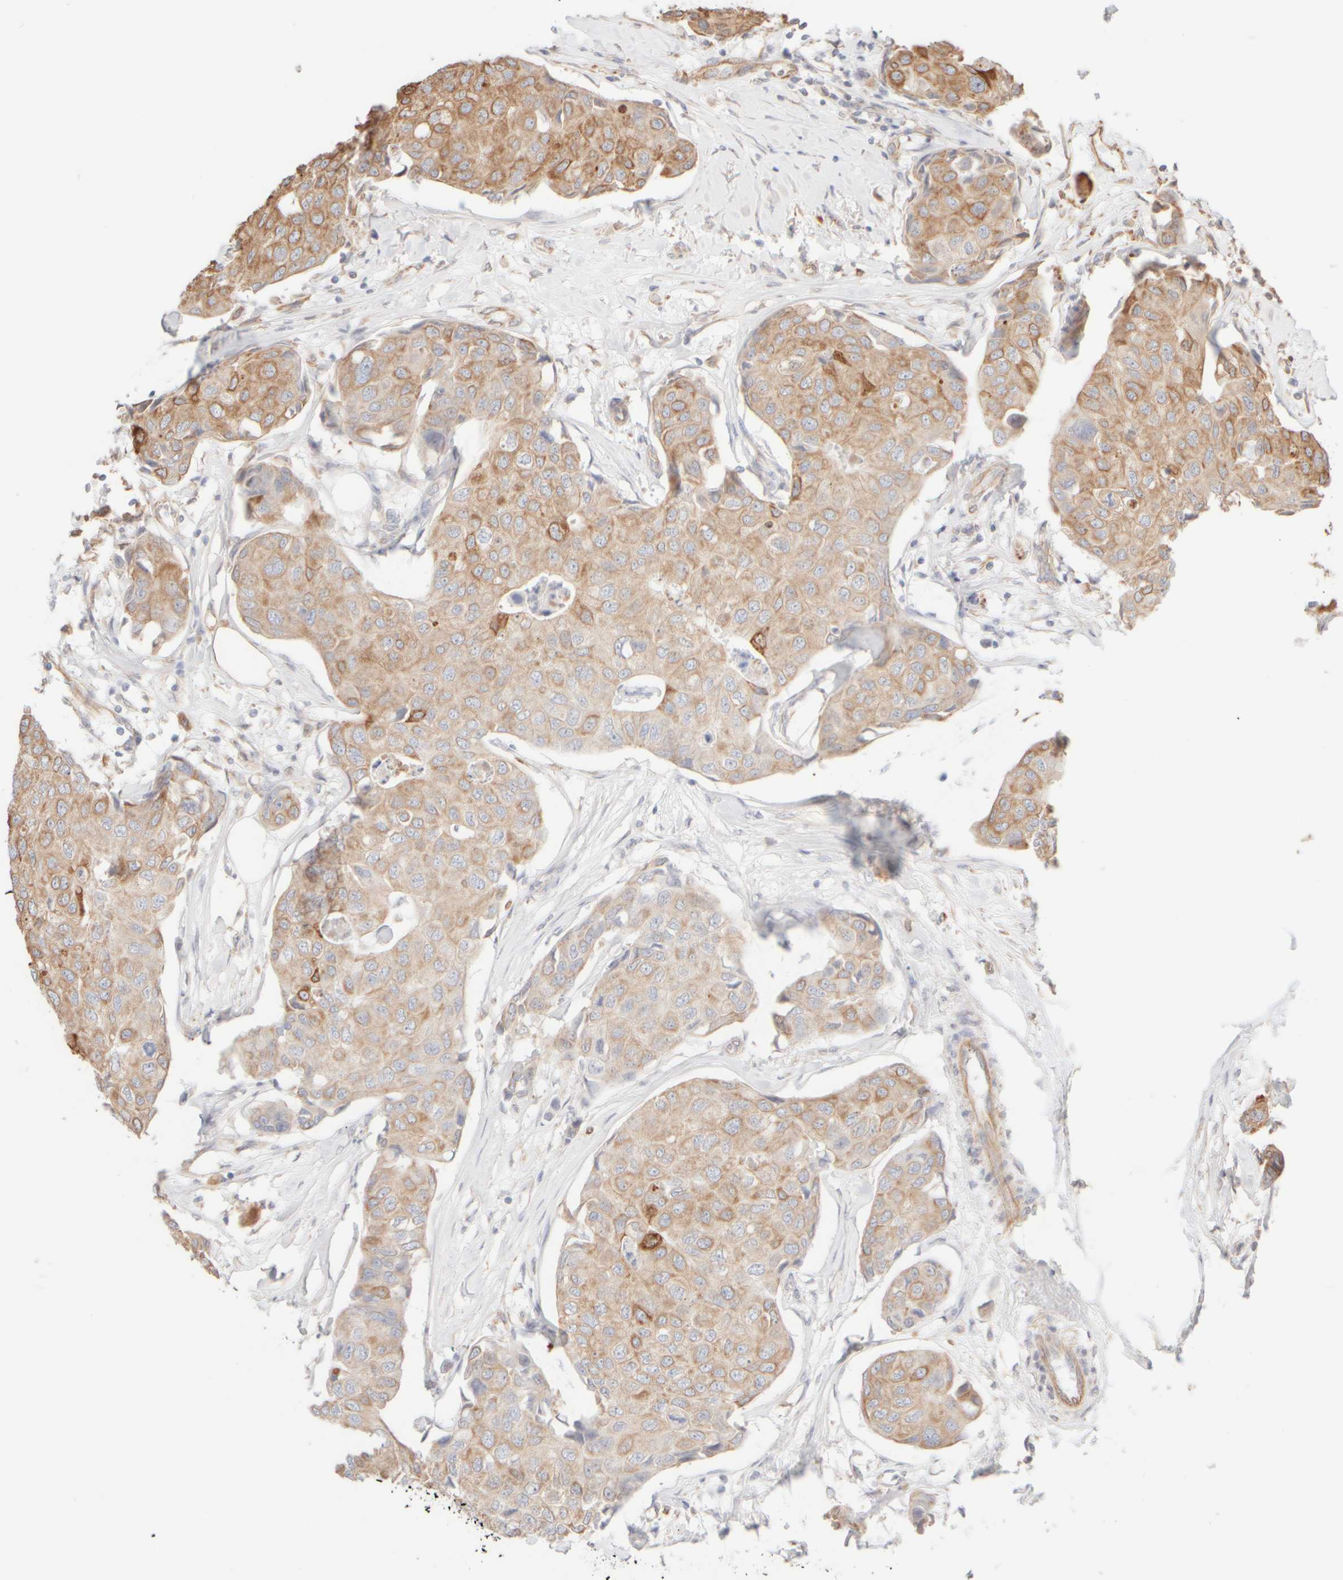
{"staining": {"intensity": "moderate", "quantity": ">75%", "location": "cytoplasmic/membranous"}, "tissue": "breast cancer", "cell_type": "Tumor cells", "image_type": "cancer", "snomed": [{"axis": "morphology", "description": "Duct carcinoma"}, {"axis": "topography", "description": "Breast"}], "caption": "About >75% of tumor cells in breast invasive ductal carcinoma reveal moderate cytoplasmic/membranous protein positivity as visualized by brown immunohistochemical staining.", "gene": "KRT15", "patient": {"sex": "female", "age": 80}}